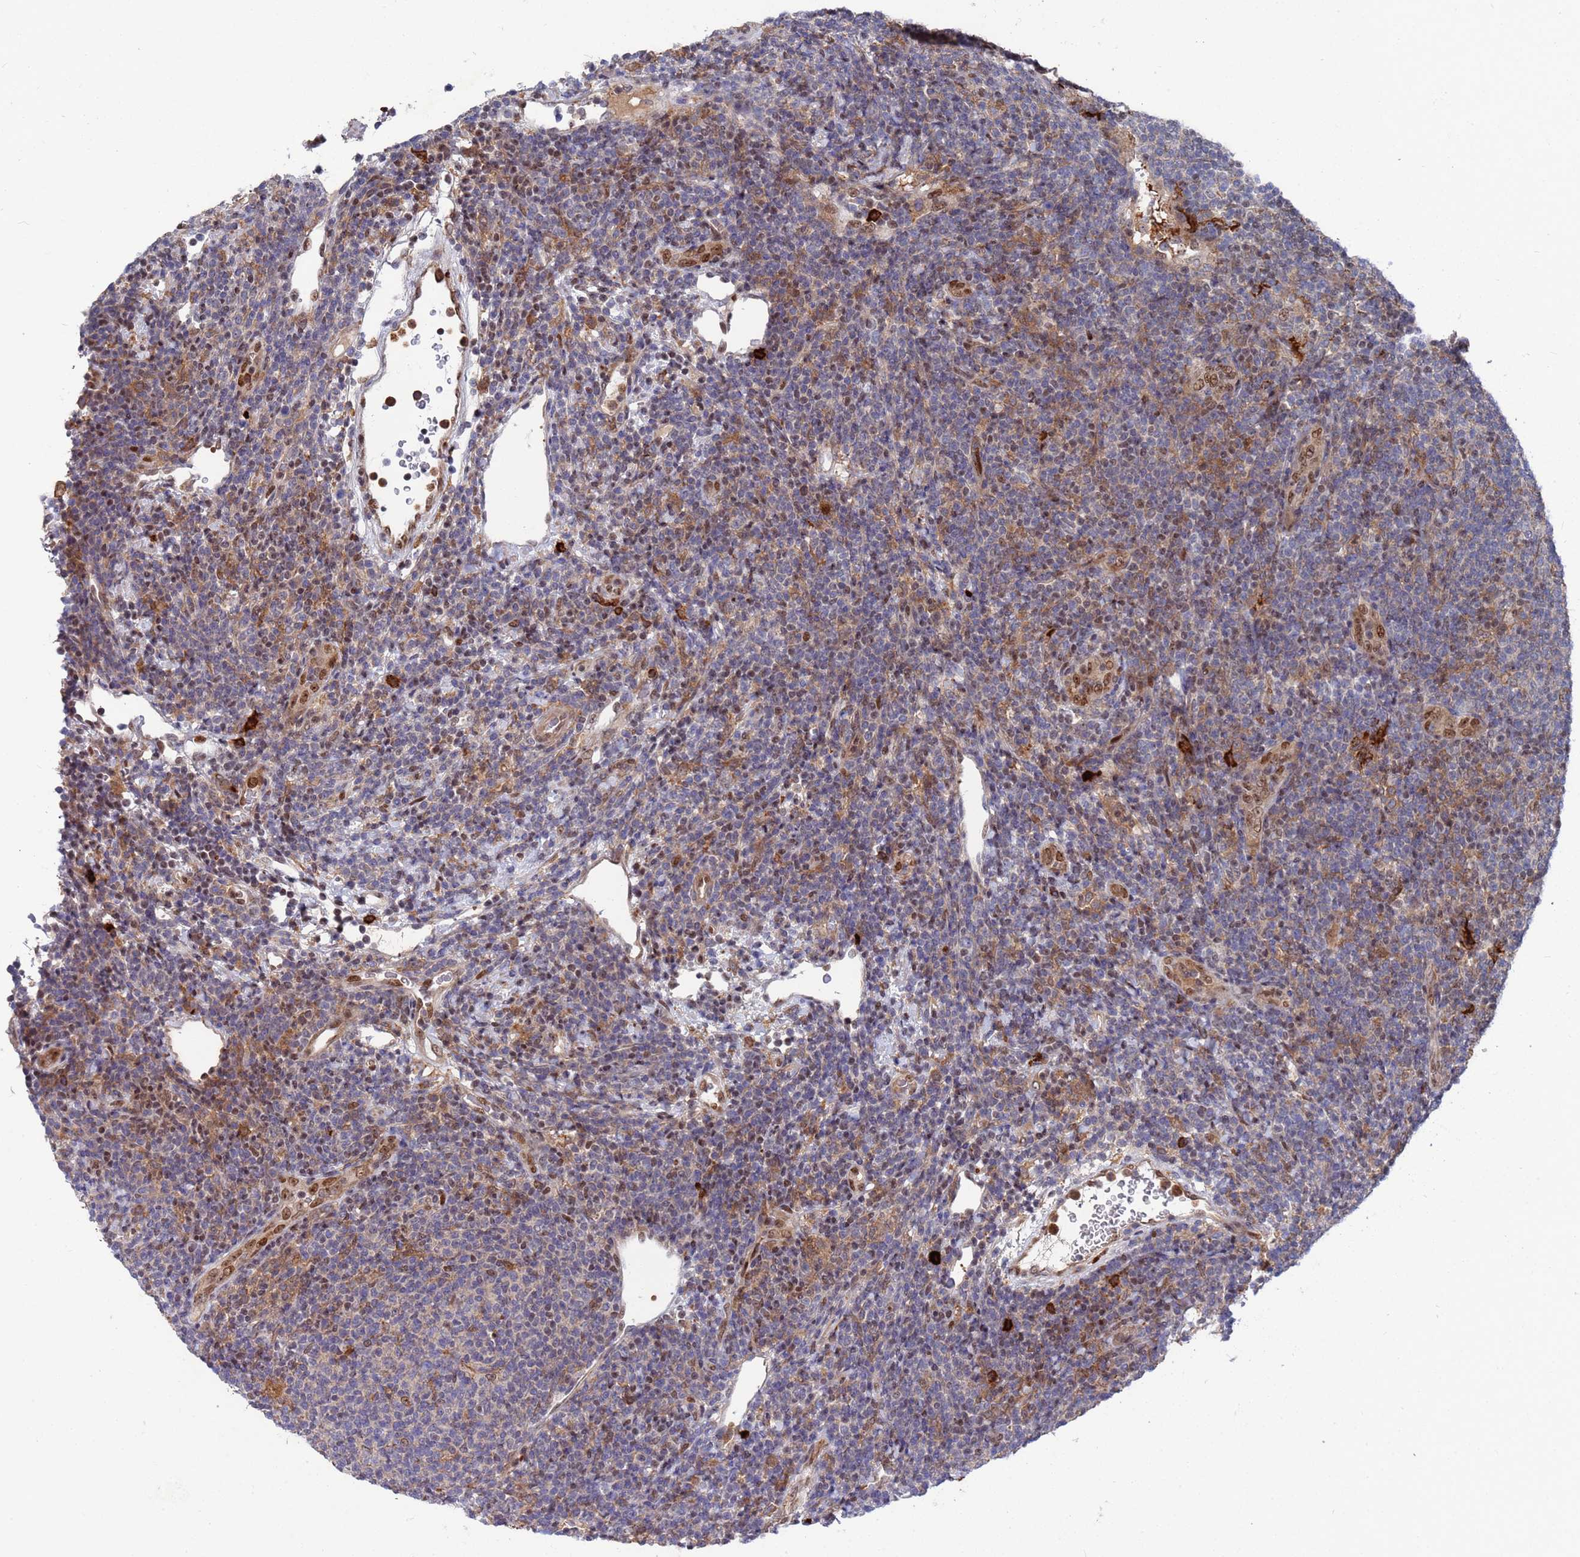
{"staining": {"intensity": "moderate", "quantity": "<25%", "location": "nuclear"}, "tissue": "lymphoma", "cell_type": "Tumor cells", "image_type": "cancer", "snomed": [{"axis": "morphology", "description": "Malignant lymphoma, non-Hodgkin's type, Low grade"}, {"axis": "topography", "description": "Lymph node"}], "caption": "IHC photomicrograph of human lymphoma stained for a protein (brown), which shows low levels of moderate nuclear expression in about <25% of tumor cells.", "gene": "TMBIM6", "patient": {"sex": "male", "age": 66}}